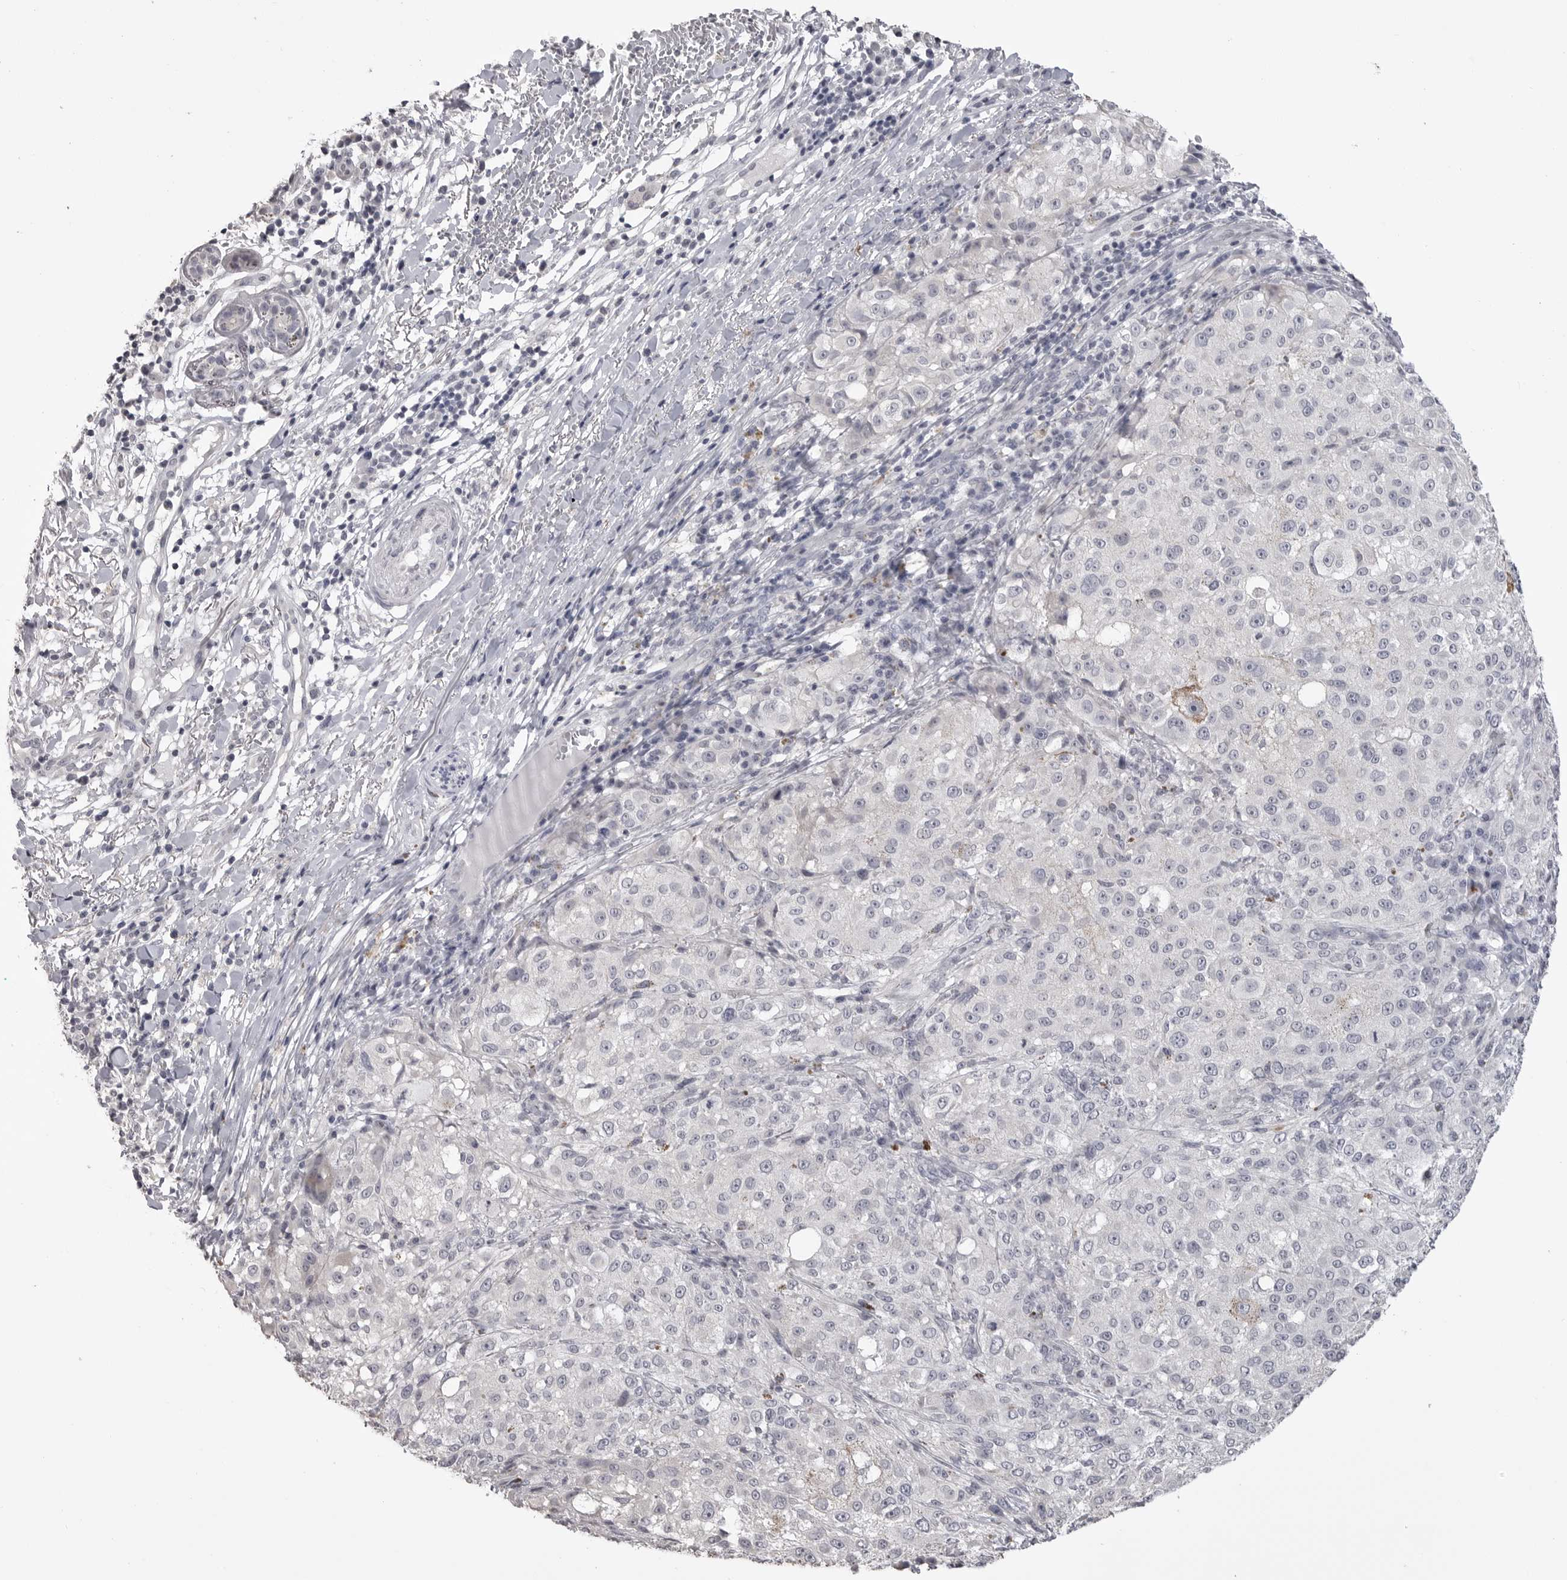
{"staining": {"intensity": "negative", "quantity": "none", "location": "none"}, "tissue": "melanoma", "cell_type": "Tumor cells", "image_type": "cancer", "snomed": [{"axis": "morphology", "description": "Necrosis, NOS"}, {"axis": "morphology", "description": "Malignant melanoma, NOS"}, {"axis": "topography", "description": "Skin"}], "caption": "DAB immunohistochemical staining of human melanoma exhibits no significant positivity in tumor cells. (Immunohistochemistry, brightfield microscopy, high magnification).", "gene": "GPN2", "patient": {"sex": "female", "age": 87}}